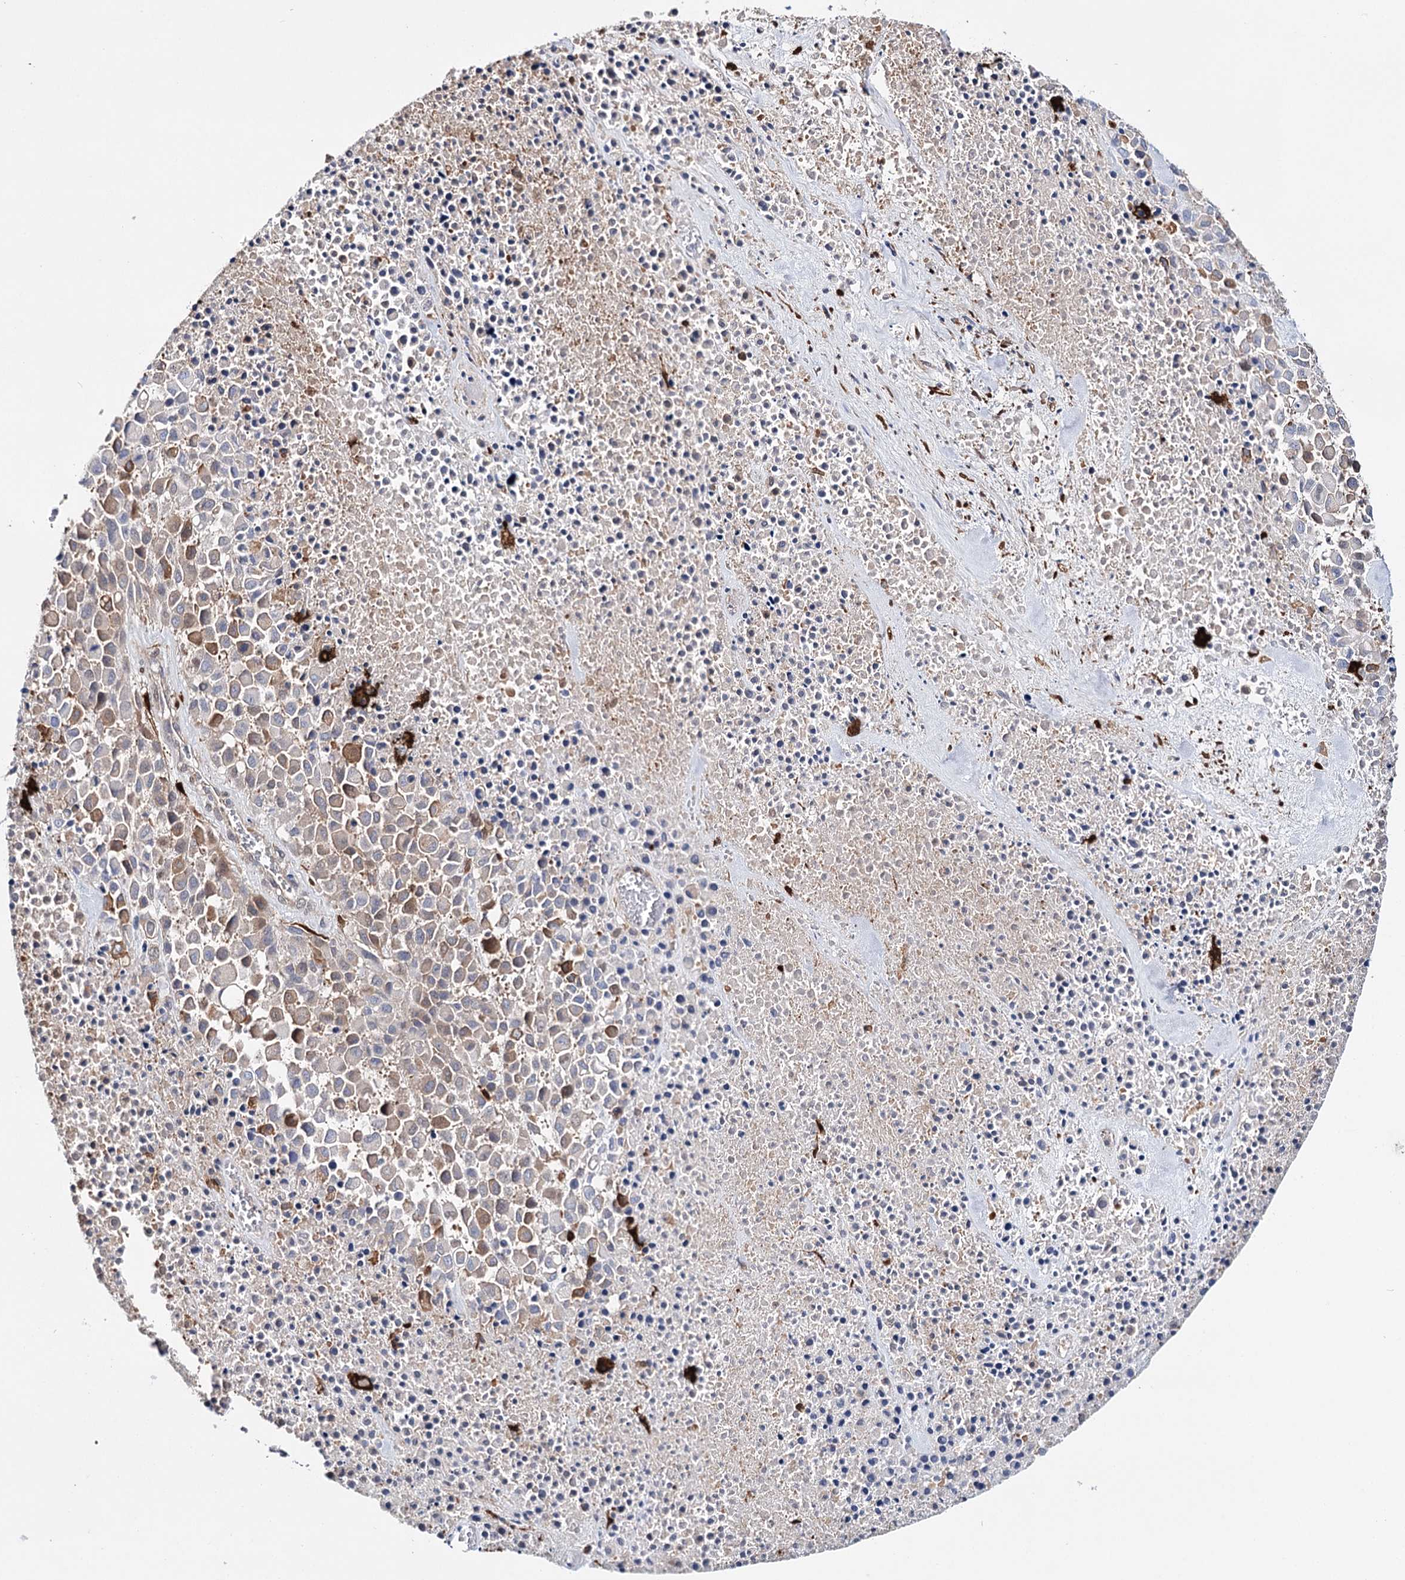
{"staining": {"intensity": "weak", "quantity": "25%-75%", "location": "cytoplasmic/membranous"}, "tissue": "melanoma", "cell_type": "Tumor cells", "image_type": "cancer", "snomed": [{"axis": "morphology", "description": "Malignant melanoma, Metastatic site"}, {"axis": "topography", "description": "Skin"}], "caption": "Protein analysis of melanoma tissue shows weak cytoplasmic/membranous staining in approximately 25%-75% of tumor cells.", "gene": "CFAP46", "patient": {"sex": "female", "age": 81}}